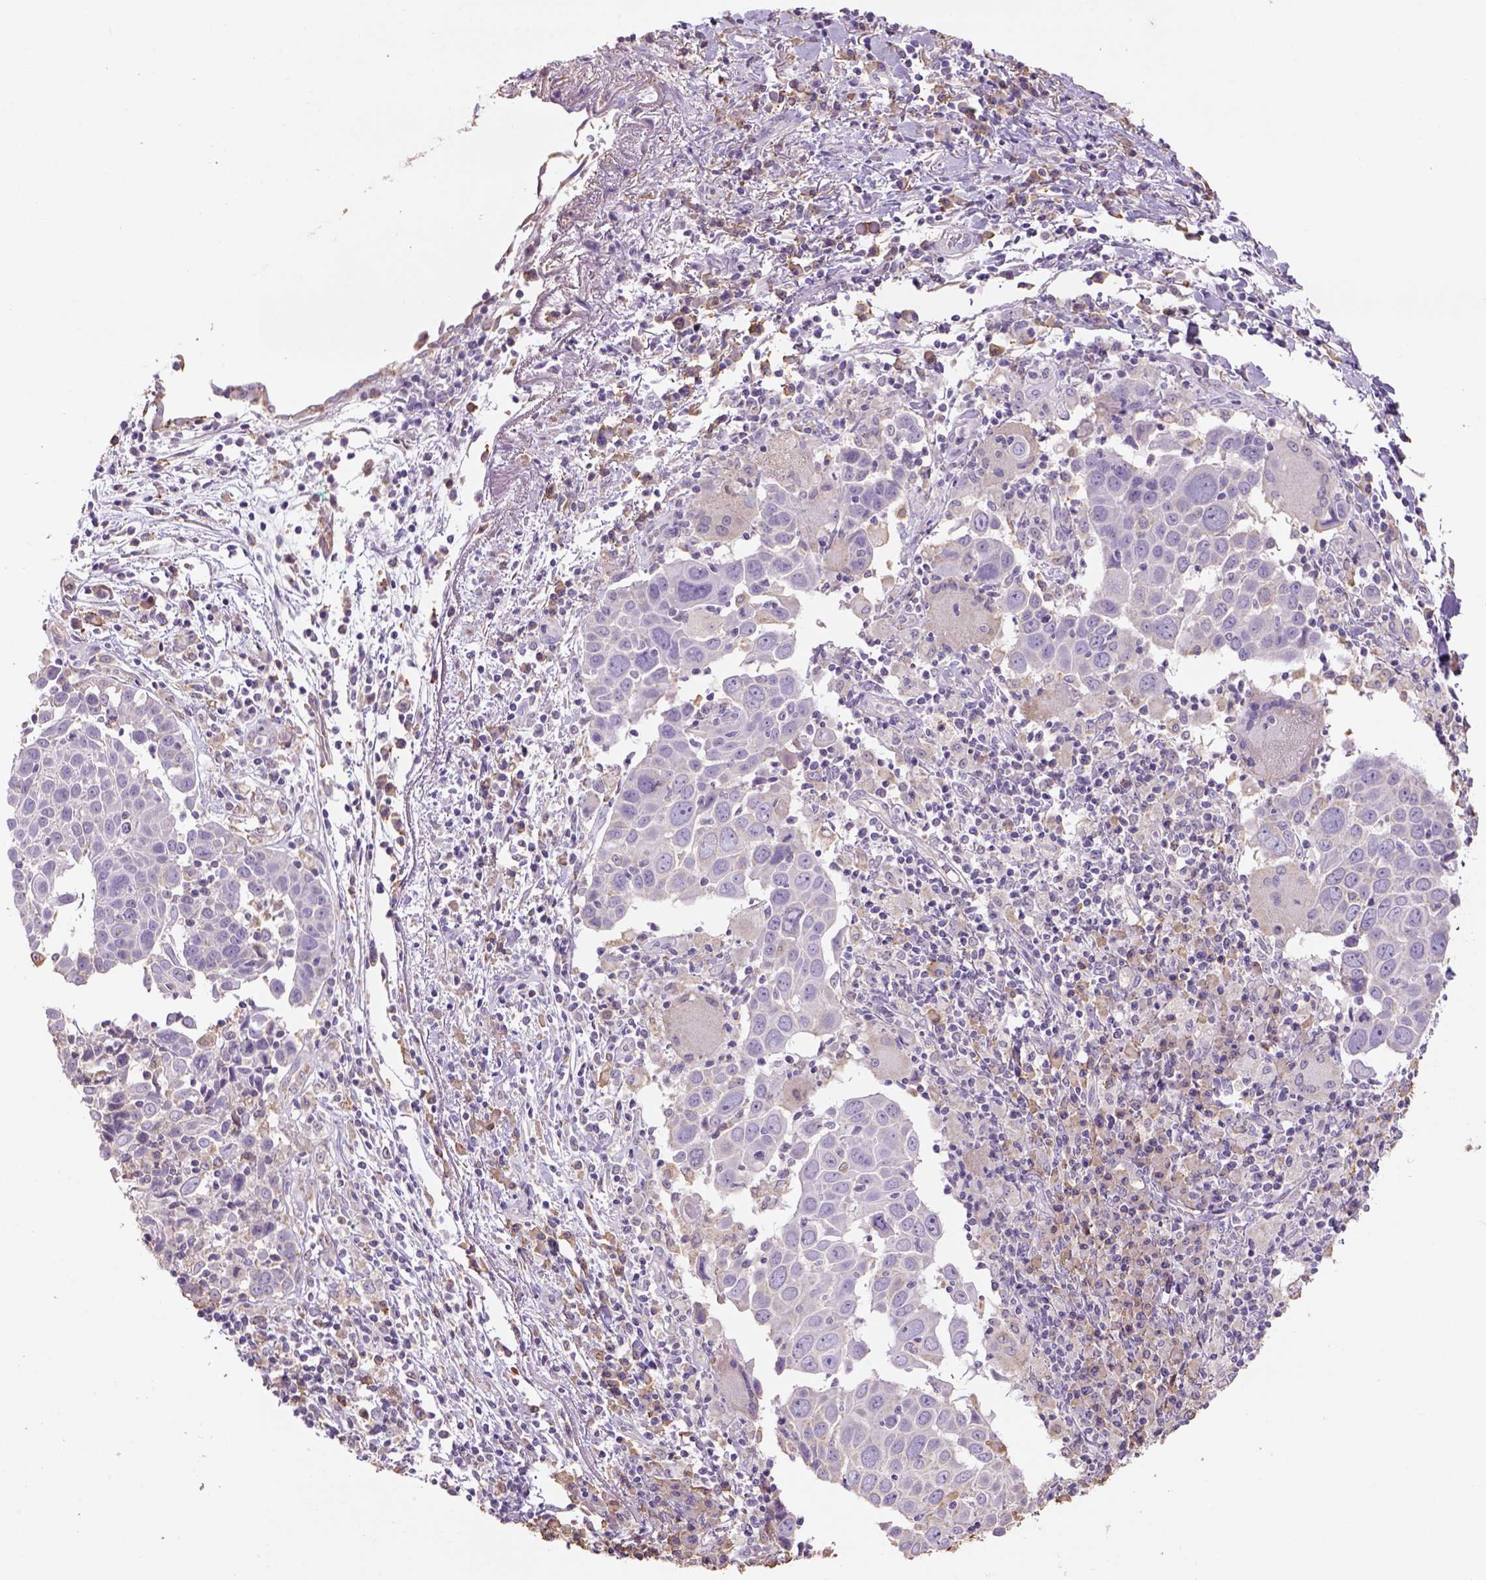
{"staining": {"intensity": "negative", "quantity": "none", "location": "none"}, "tissue": "lung cancer", "cell_type": "Tumor cells", "image_type": "cancer", "snomed": [{"axis": "morphology", "description": "Squamous cell carcinoma, NOS"}, {"axis": "topography", "description": "Lung"}], "caption": "An immunohistochemistry micrograph of lung cancer is shown. There is no staining in tumor cells of lung cancer.", "gene": "NAALAD2", "patient": {"sex": "male", "age": 57}}